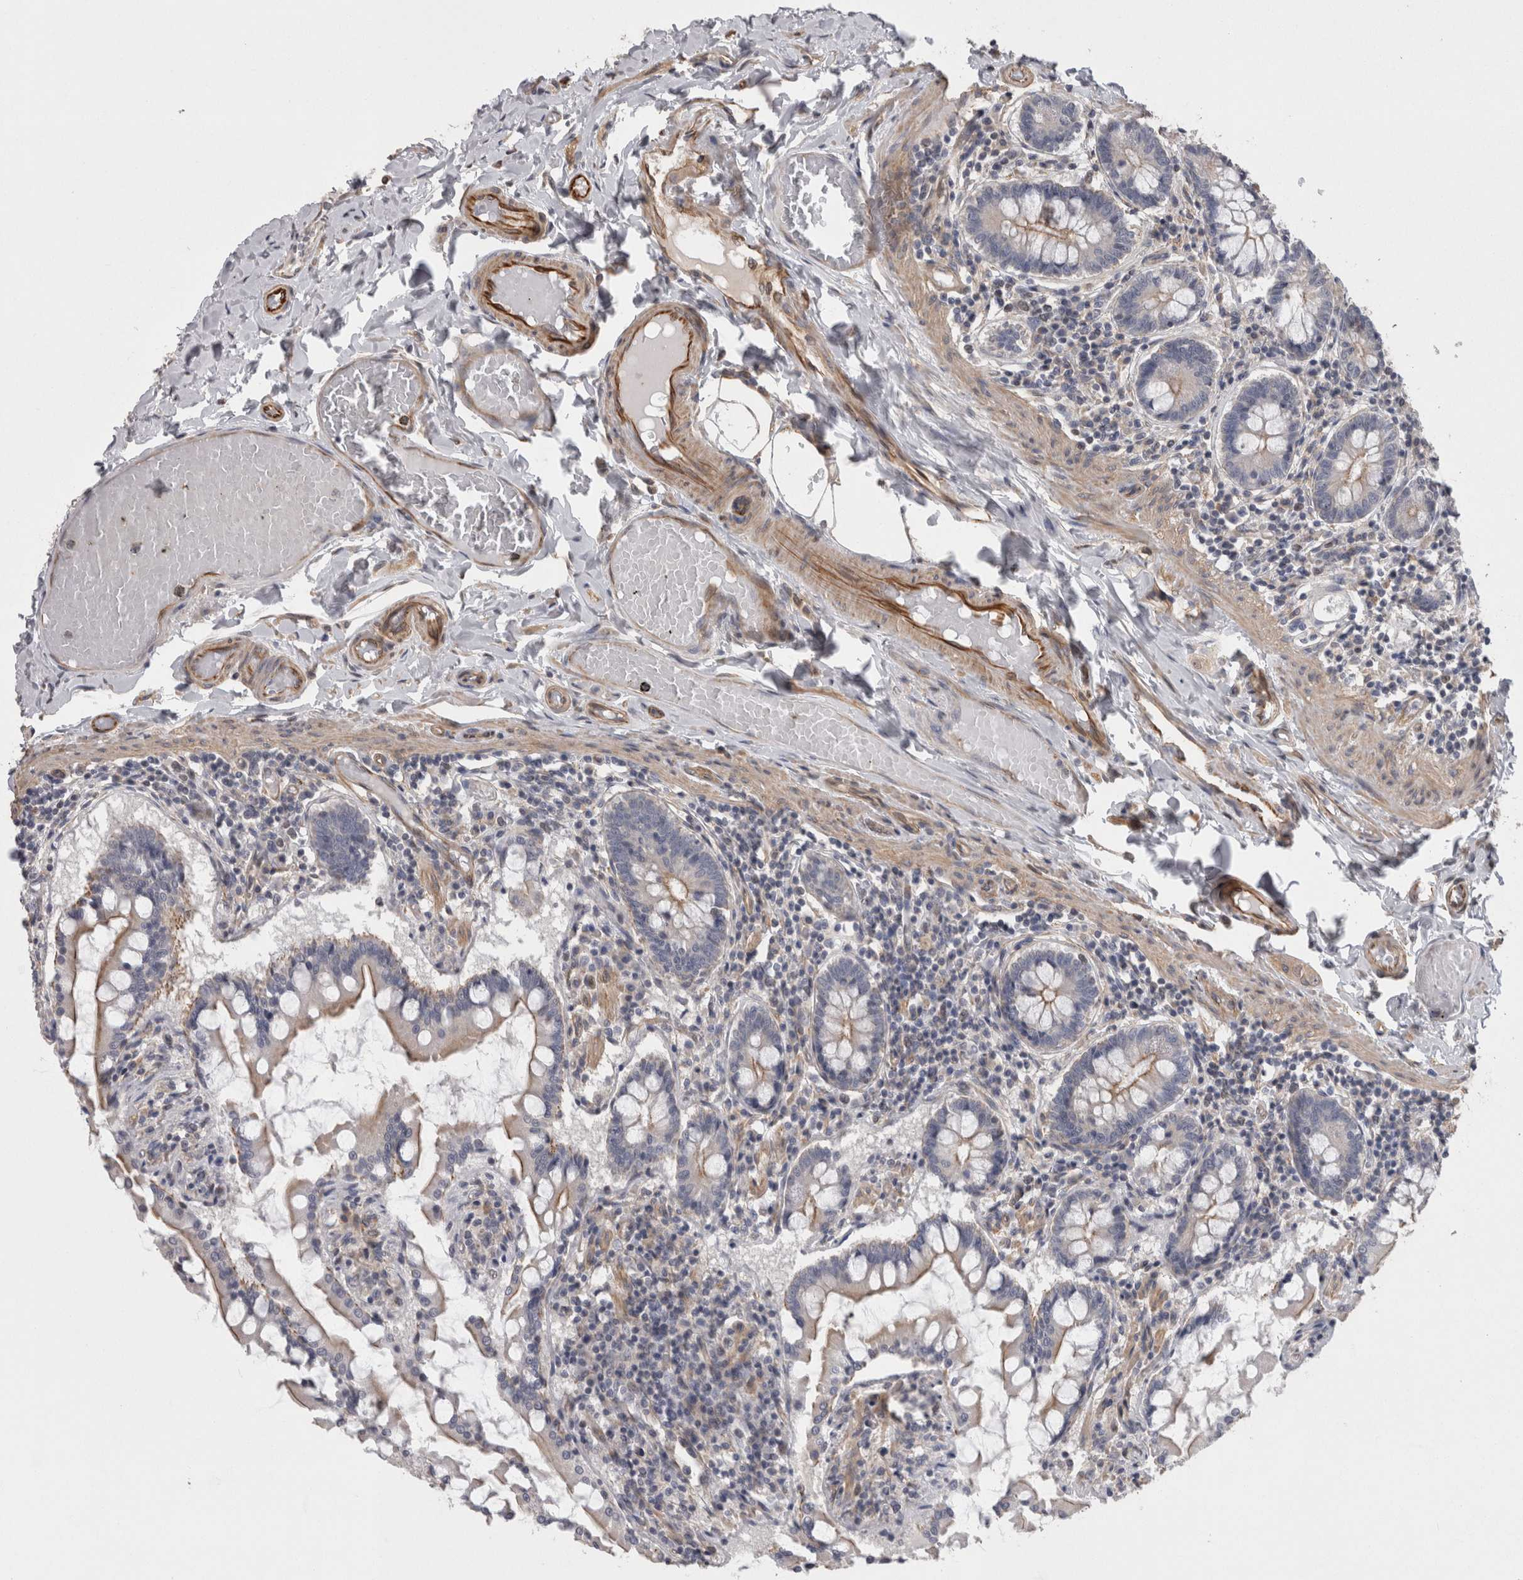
{"staining": {"intensity": "weak", "quantity": "<25%", "location": "cytoplasmic/membranous"}, "tissue": "small intestine", "cell_type": "Glandular cells", "image_type": "normal", "snomed": [{"axis": "morphology", "description": "Normal tissue, NOS"}, {"axis": "topography", "description": "Small intestine"}], "caption": "Immunohistochemistry (IHC) histopathology image of unremarkable small intestine: human small intestine stained with DAB (3,3'-diaminobenzidine) demonstrates no significant protein staining in glandular cells. (Brightfield microscopy of DAB (3,3'-diaminobenzidine) IHC at high magnification).", "gene": "RMDN1", "patient": {"sex": "male", "age": 41}}